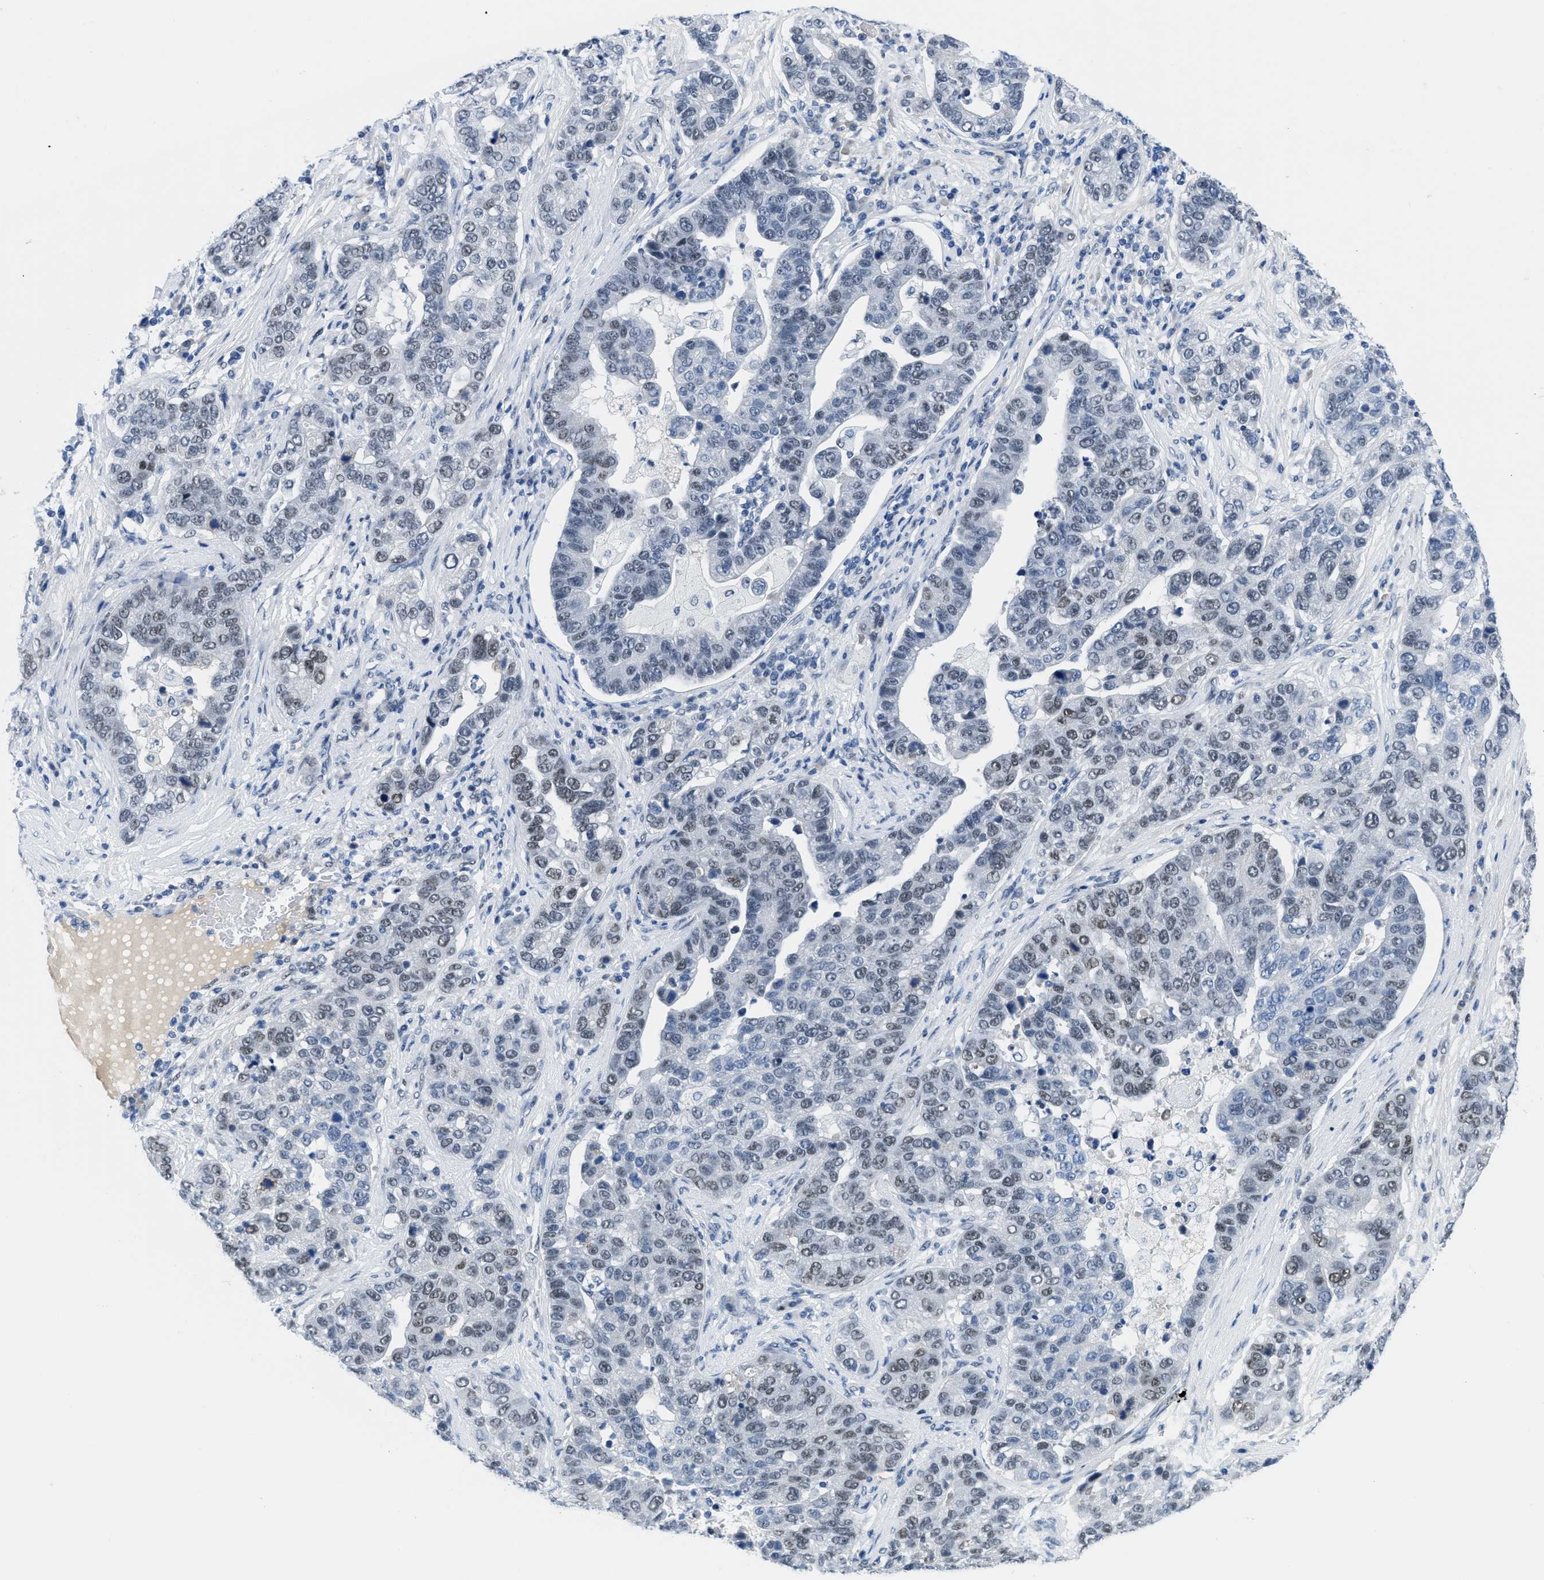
{"staining": {"intensity": "weak", "quantity": "25%-75%", "location": "nuclear"}, "tissue": "pancreatic cancer", "cell_type": "Tumor cells", "image_type": "cancer", "snomed": [{"axis": "morphology", "description": "Adenocarcinoma, NOS"}, {"axis": "topography", "description": "Pancreas"}], "caption": "Pancreatic cancer (adenocarcinoma) tissue shows weak nuclear expression in approximately 25%-75% of tumor cells", "gene": "SMARCAD1", "patient": {"sex": "female", "age": 61}}